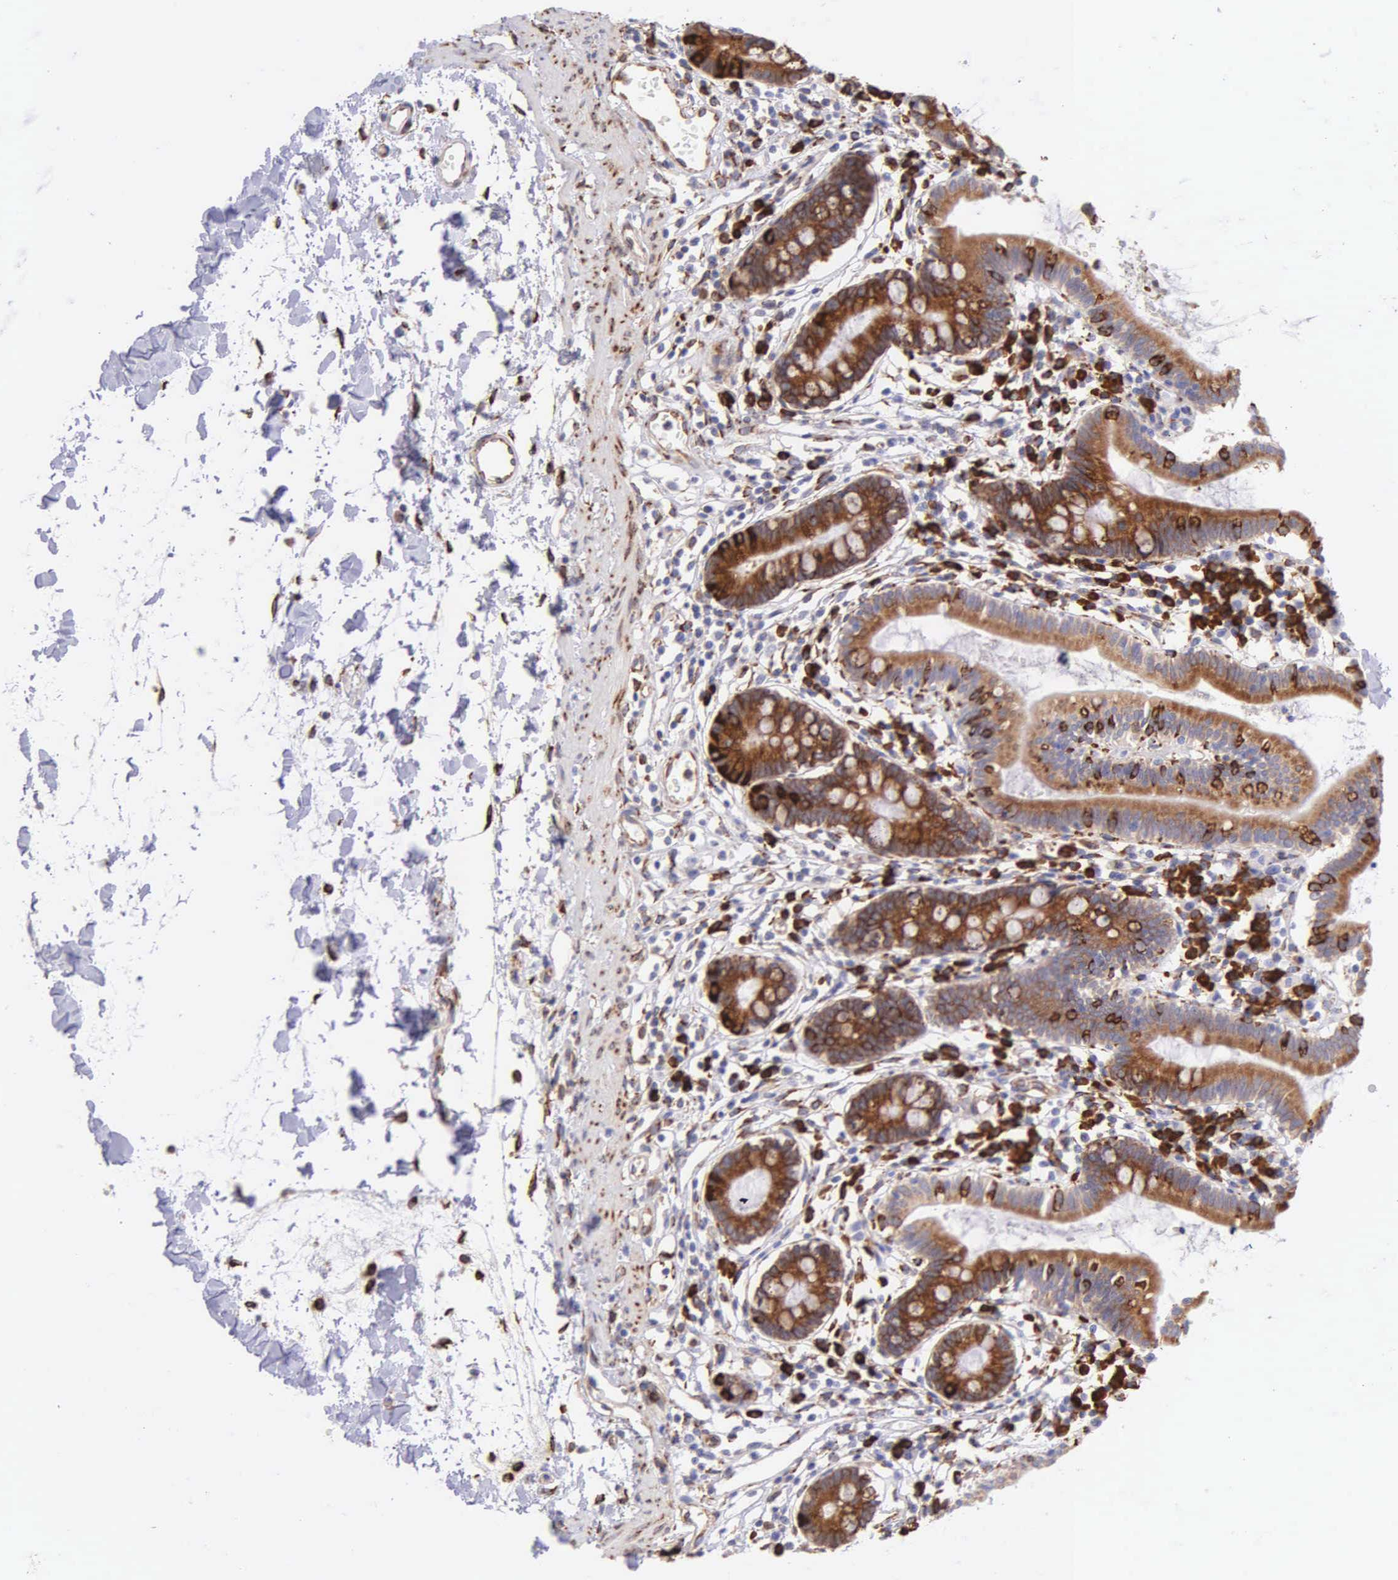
{"staining": {"intensity": "moderate", "quantity": ">75%", "location": "cytoplasmic/membranous"}, "tissue": "small intestine", "cell_type": "Glandular cells", "image_type": "normal", "snomed": [{"axis": "morphology", "description": "Normal tissue, NOS"}, {"axis": "topography", "description": "Small intestine"}], "caption": "Small intestine stained with DAB (3,3'-diaminobenzidine) IHC shows medium levels of moderate cytoplasmic/membranous expression in approximately >75% of glandular cells. The staining was performed using DAB (3,3'-diaminobenzidine) to visualize the protein expression in brown, while the nuclei were stained in blue with hematoxylin (Magnification: 20x).", "gene": "CKAP4", "patient": {"sex": "female", "age": 37}}